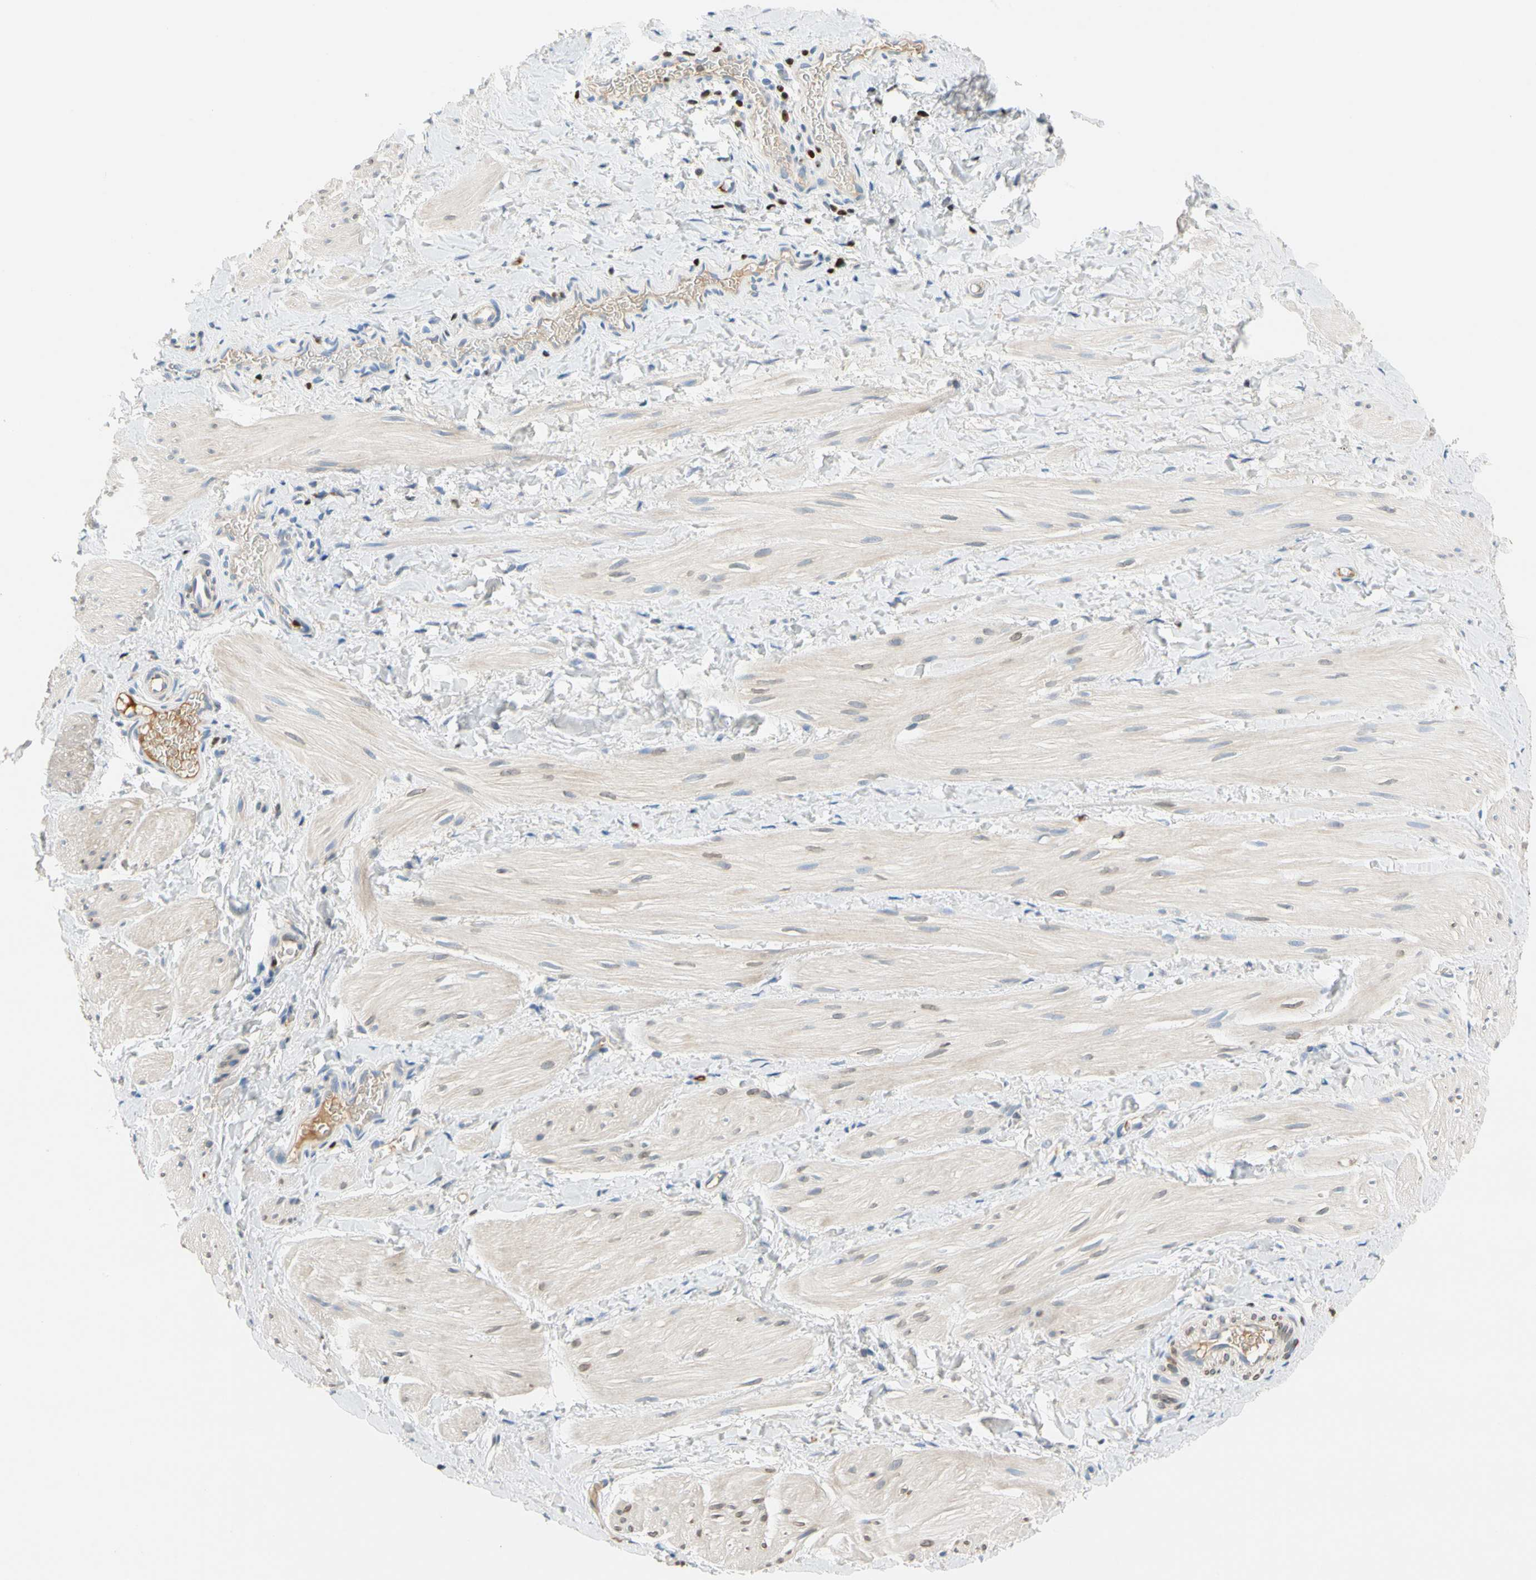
{"staining": {"intensity": "weak", "quantity": "<25%", "location": "cytoplasmic/membranous"}, "tissue": "smooth muscle", "cell_type": "Smooth muscle cells", "image_type": "normal", "snomed": [{"axis": "morphology", "description": "Normal tissue, NOS"}, {"axis": "topography", "description": "Smooth muscle"}], "caption": "Immunohistochemistry (IHC) histopathology image of benign human smooth muscle stained for a protein (brown), which displays no staining in smooth muscle cells.", "gene": "SP140", "patient": {"sex": "male", "age": 16}}